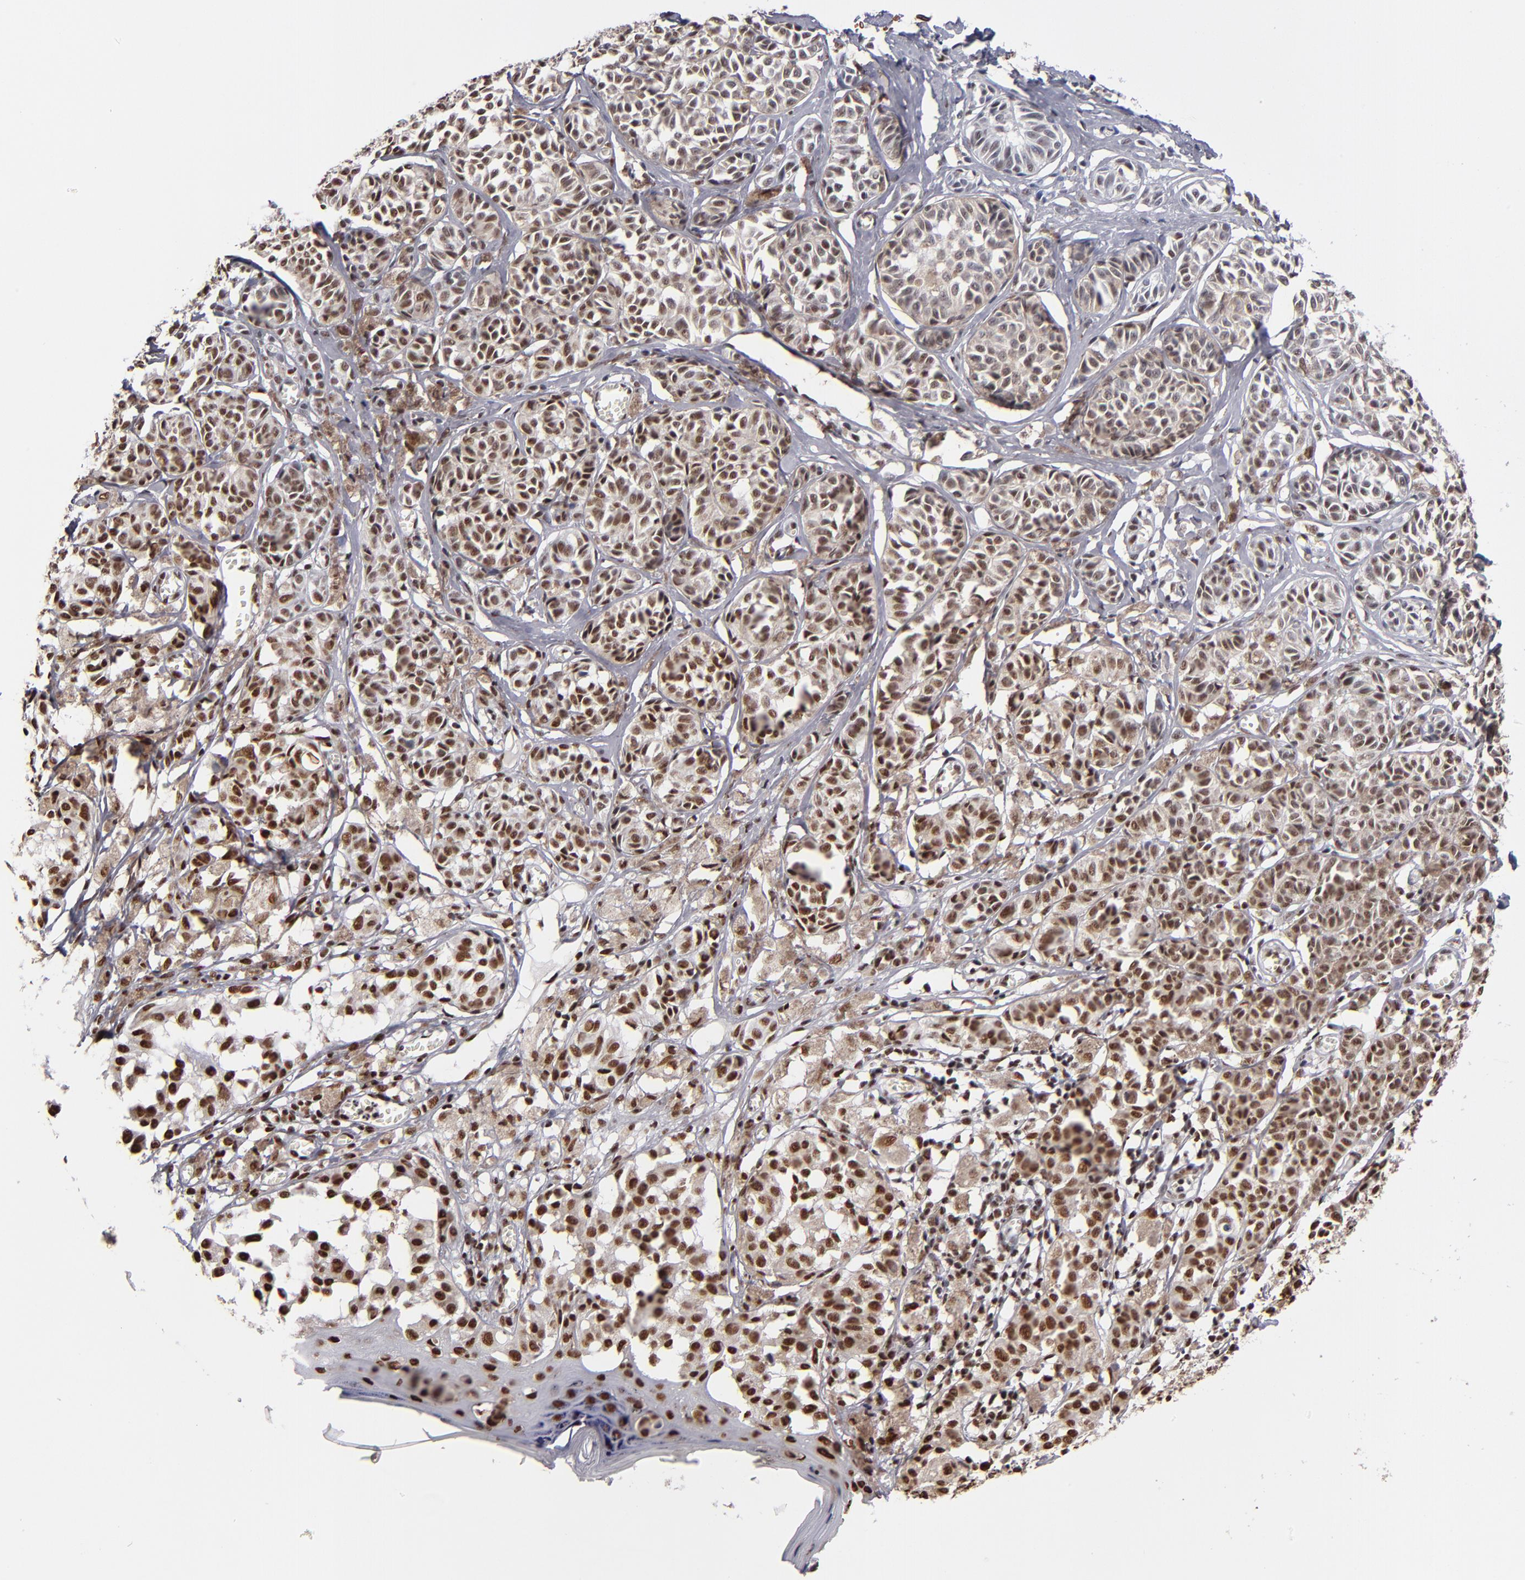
{"staining": {"intensity": "strong", "quantity": ">75%", "location": "nuclear"}, "tissue": "melanoma", "cell_type": "Tumor cells", "image_type": "cancer", "snomed": [{"axis": "morphology", "description": "Malignant melanoma, NOS"}, {"axis": "topography", "description": "Skin"}], "caption": "Immunohistochemistry (IHC) staining of melanoma, which shows high levels of strong nuclear positivity in about >75% of tumor cells indicating strong nuclear protein expression. The staining was performed using DAB (brown) for protein detection and nuclei were counterstained in hematoxylin (blue).", "gene": "MN1", "patient": {"sex": "male", "age": 76}}